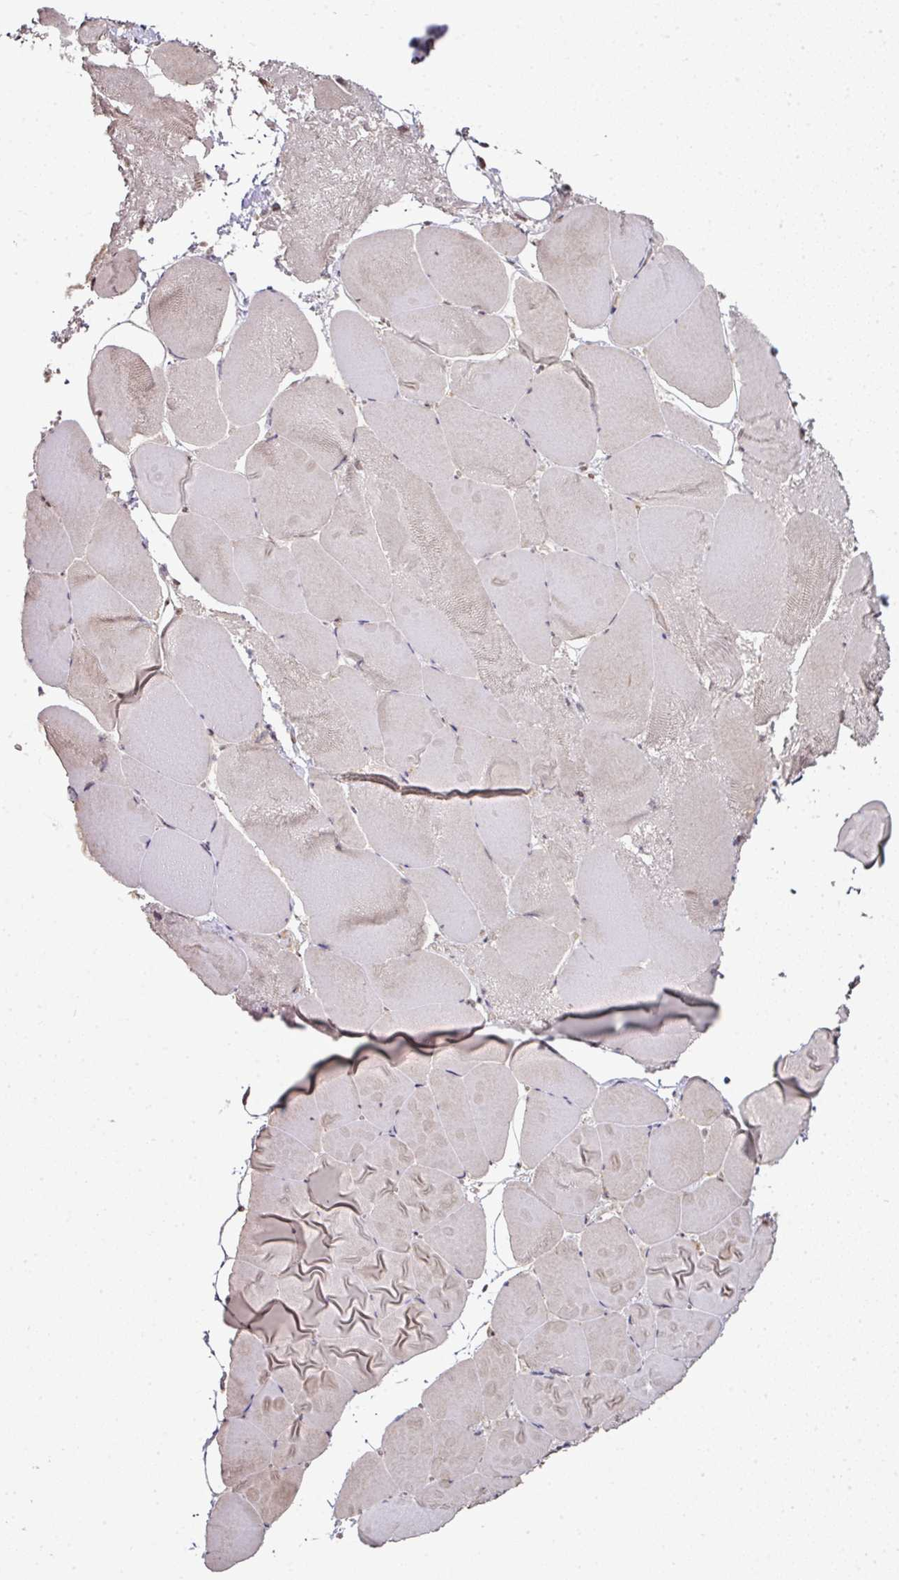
{"staining": {"intensity": "moderate", "quantity": "25%-75%", "location": "nuclear"}, "tissue": "skeletal muscle", "cell_type": "Myocytes", "image_type": "normal", "snomed": [{"axis": "morphology", "description": "Normal tissue, NOS"}, {"axis": "topography", "description": "Skeletal muscle"}], "caption": "Skeletal muscle stained with DAB immunohistochemistry (IHC) displays medium levels of moderate nuclear expression in approximately 25%-75% of myocytes.", "gene": "ANKRD18A", "patient": {"sex": "female", "age": 64}}